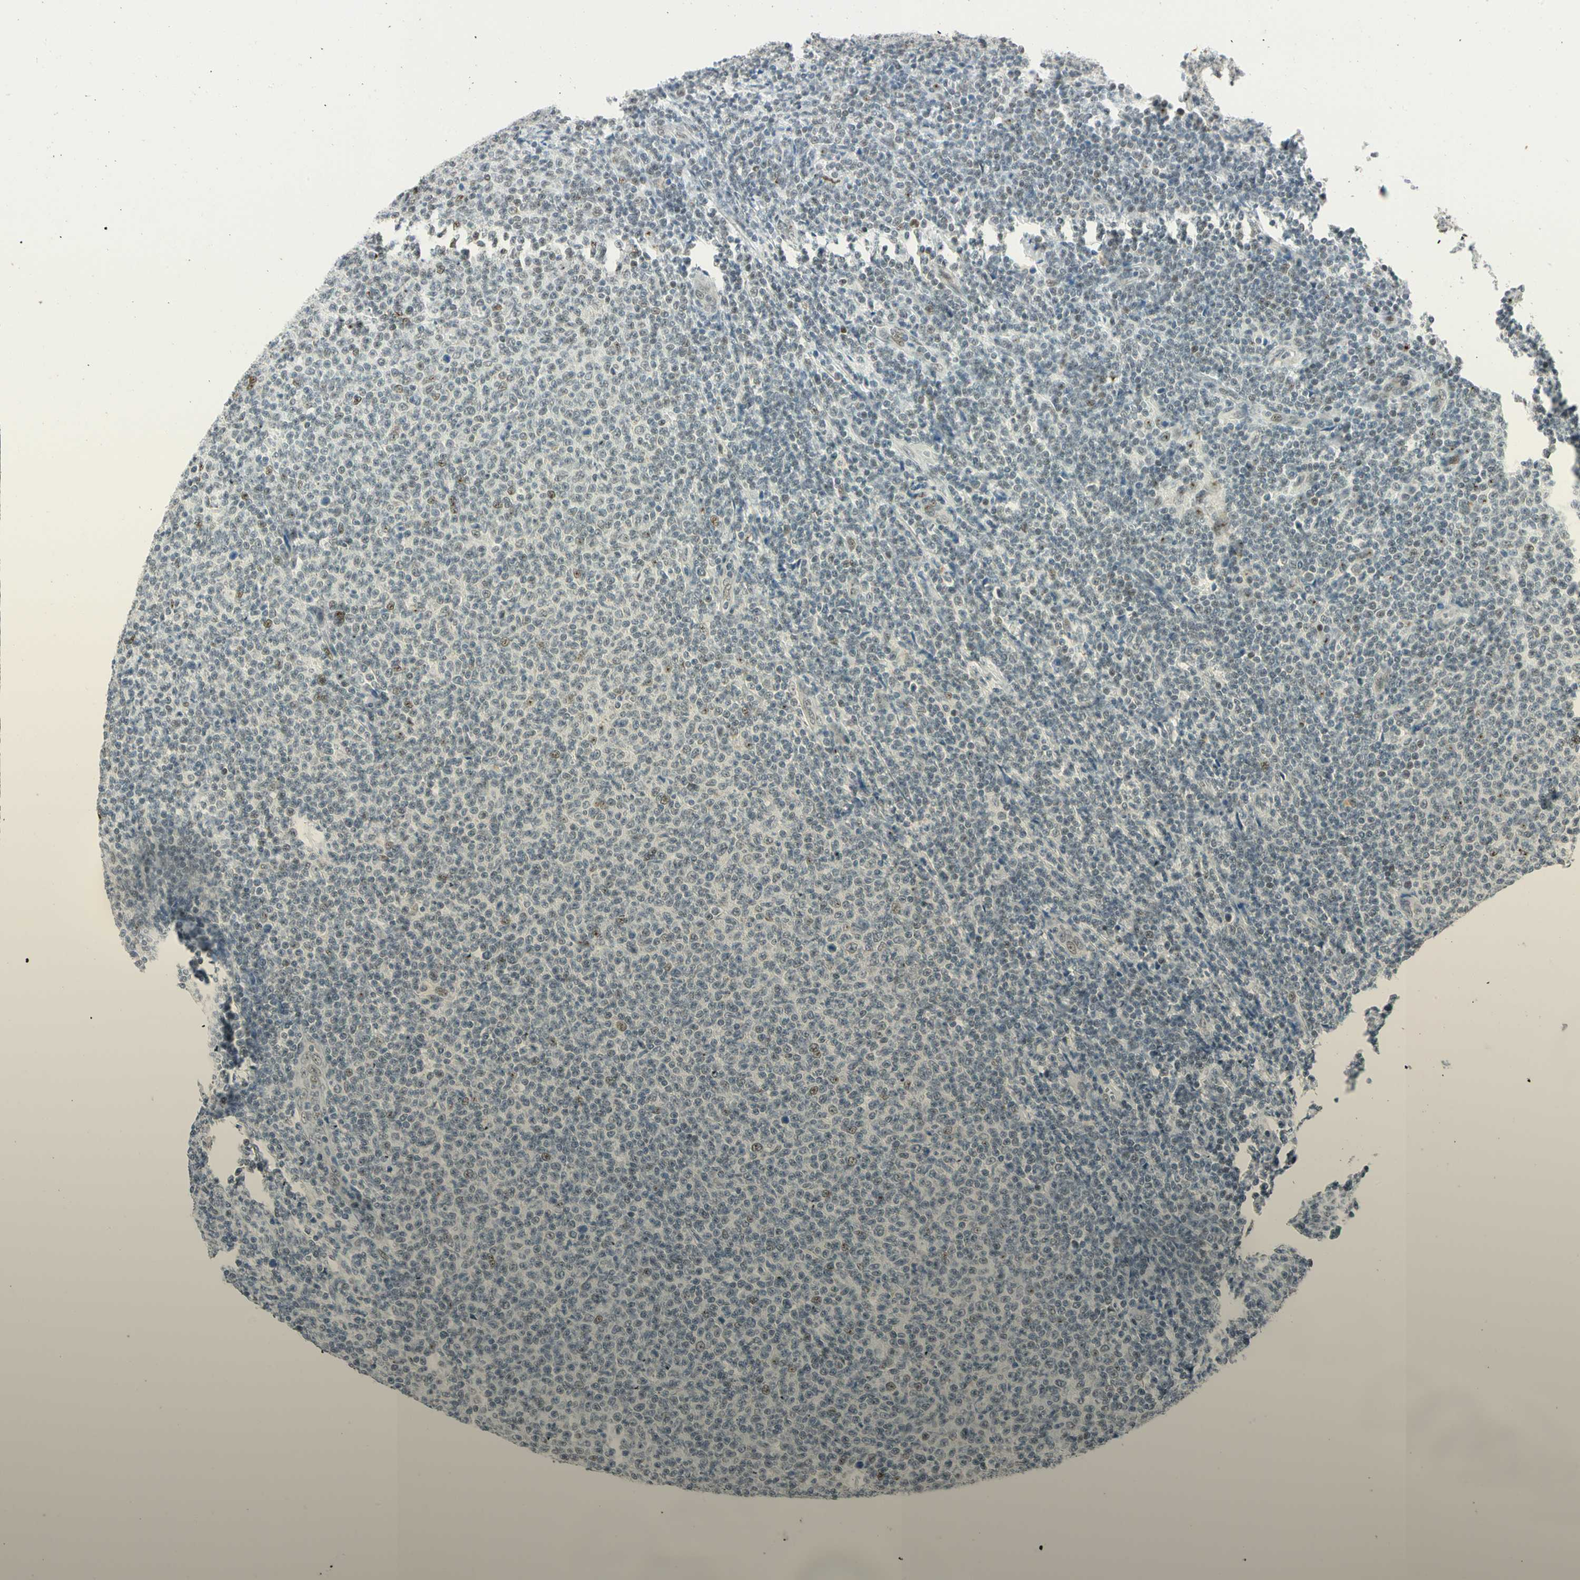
{"staining": {"intensity": "negative", "quantity": "none", "location": "none"}, "tissue": "lymphoma", "cell_type": "Tumor cells", "image_type": "cancer", "snomed": [{"axis": "morphology", "description": "Malignant lymphoma, non-Hodgkin's type, Low grade"}, {"axis": "topography", "description": "Lymph node"}], "caption": "Immunohistochemical staining of human low-grade malignant lymphoma, non-Hodgkin's type shows no significant expression in tumor cells.", "gene": "NELFE", "patient": {"sex": "male", "age": 66}}